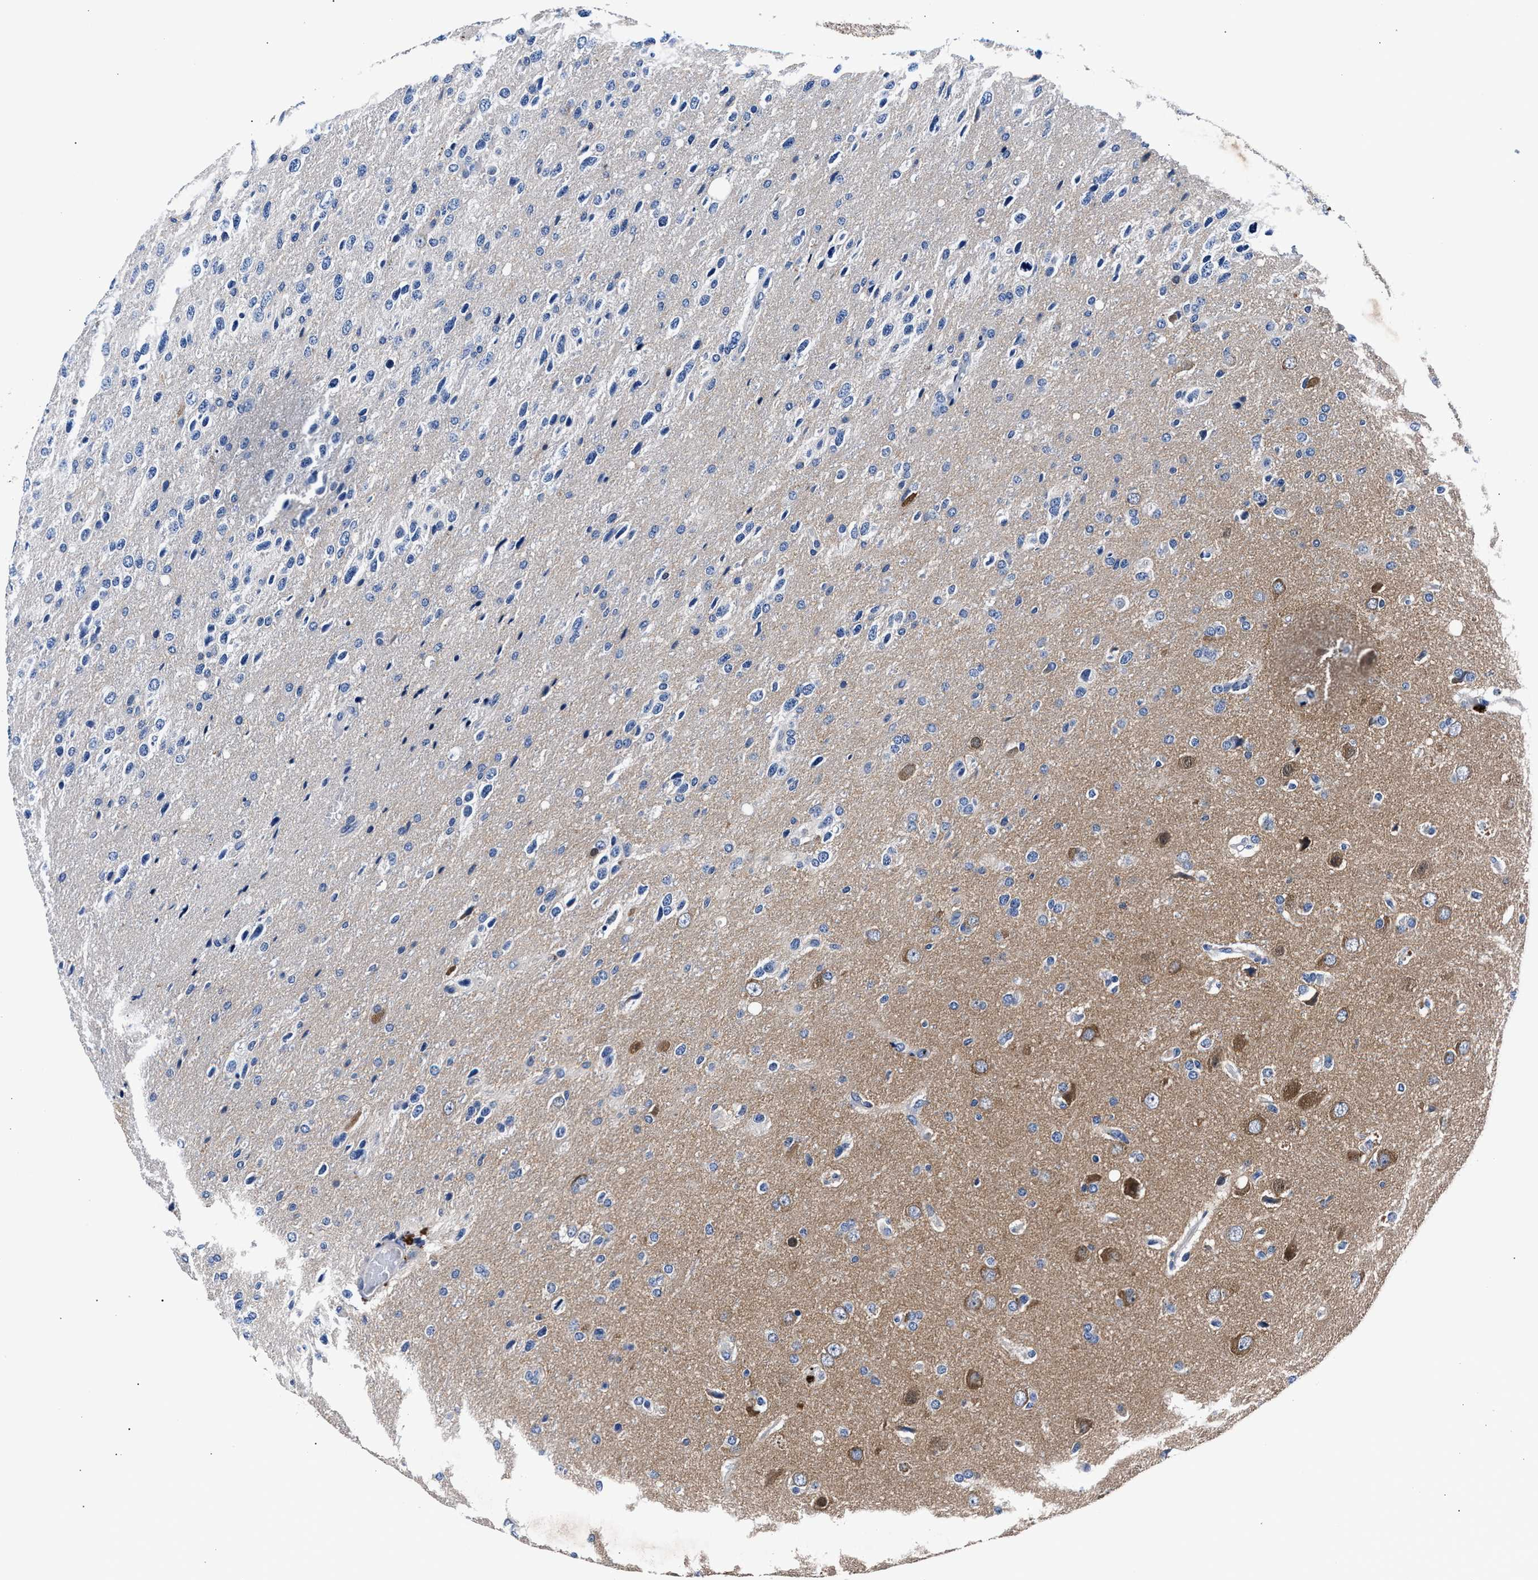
{"staining": {"intensity": "negative", "quantity": "none", "location": "none"}, "tissue": "glioma", "cell_type": "Tumor cells", "image_type": "cancer", "snomed": [{"axis": "morphology", "description": "Glioma, malignant, High grade"}, {"axis": "topography", "description": "Brain"}], "caption": "Immunohistochemistry (IHC) of human malignant high-grade glioma demonstrates no positivity in tumor cells. The staining was performed using DAB (3,3'-diaminobenzidine) to visualize the protein expression in brown, while the nuclei were stained in blue with hematoxylin (Magnification: 20x).", "gene": "PHF24", "patient": {"sex": "female", "age": 58}}